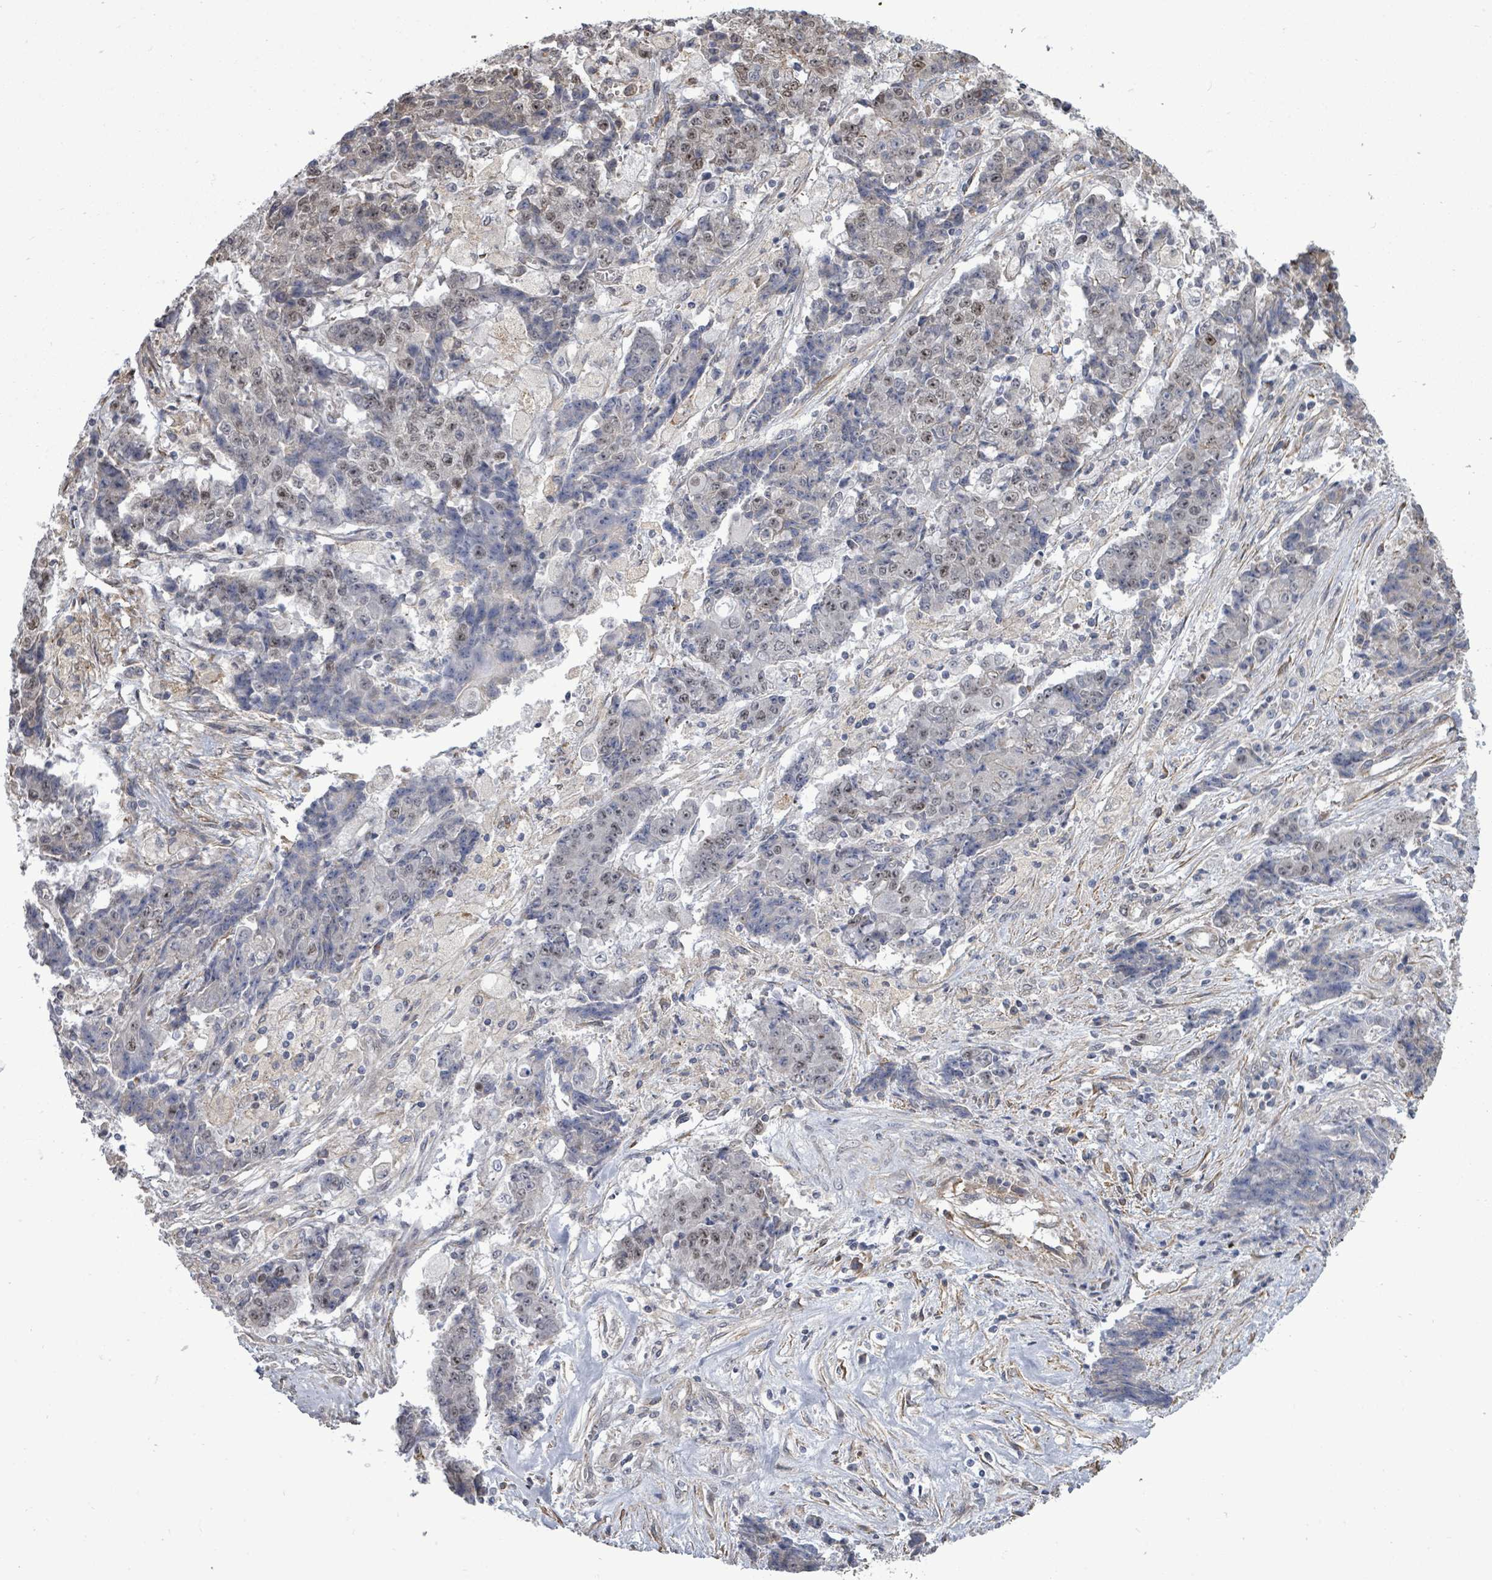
{"staining": {"intensity": "weak", "quantity": "25%-75%", "location": "nuclear"}, "tissue": "ovarian cancer", "cell_type": "Tumor cells", "image_type": "cancer", "snomed": [{"axis": "morphology", "description": "Carcinoma, endometroid"}, {"axis": "topography", "description": "Ovary"}], "caption": "Immunohistochemistry (IHC) (DAB (3,3'-diaminobenzidine)) staining of human ovarian cancer demonstrates weak nuclear protein positivity in approximately 25%-75% of tumor cells.", "gene": "PAPSS1", "patient": {"sex": "female", "age": 42}}